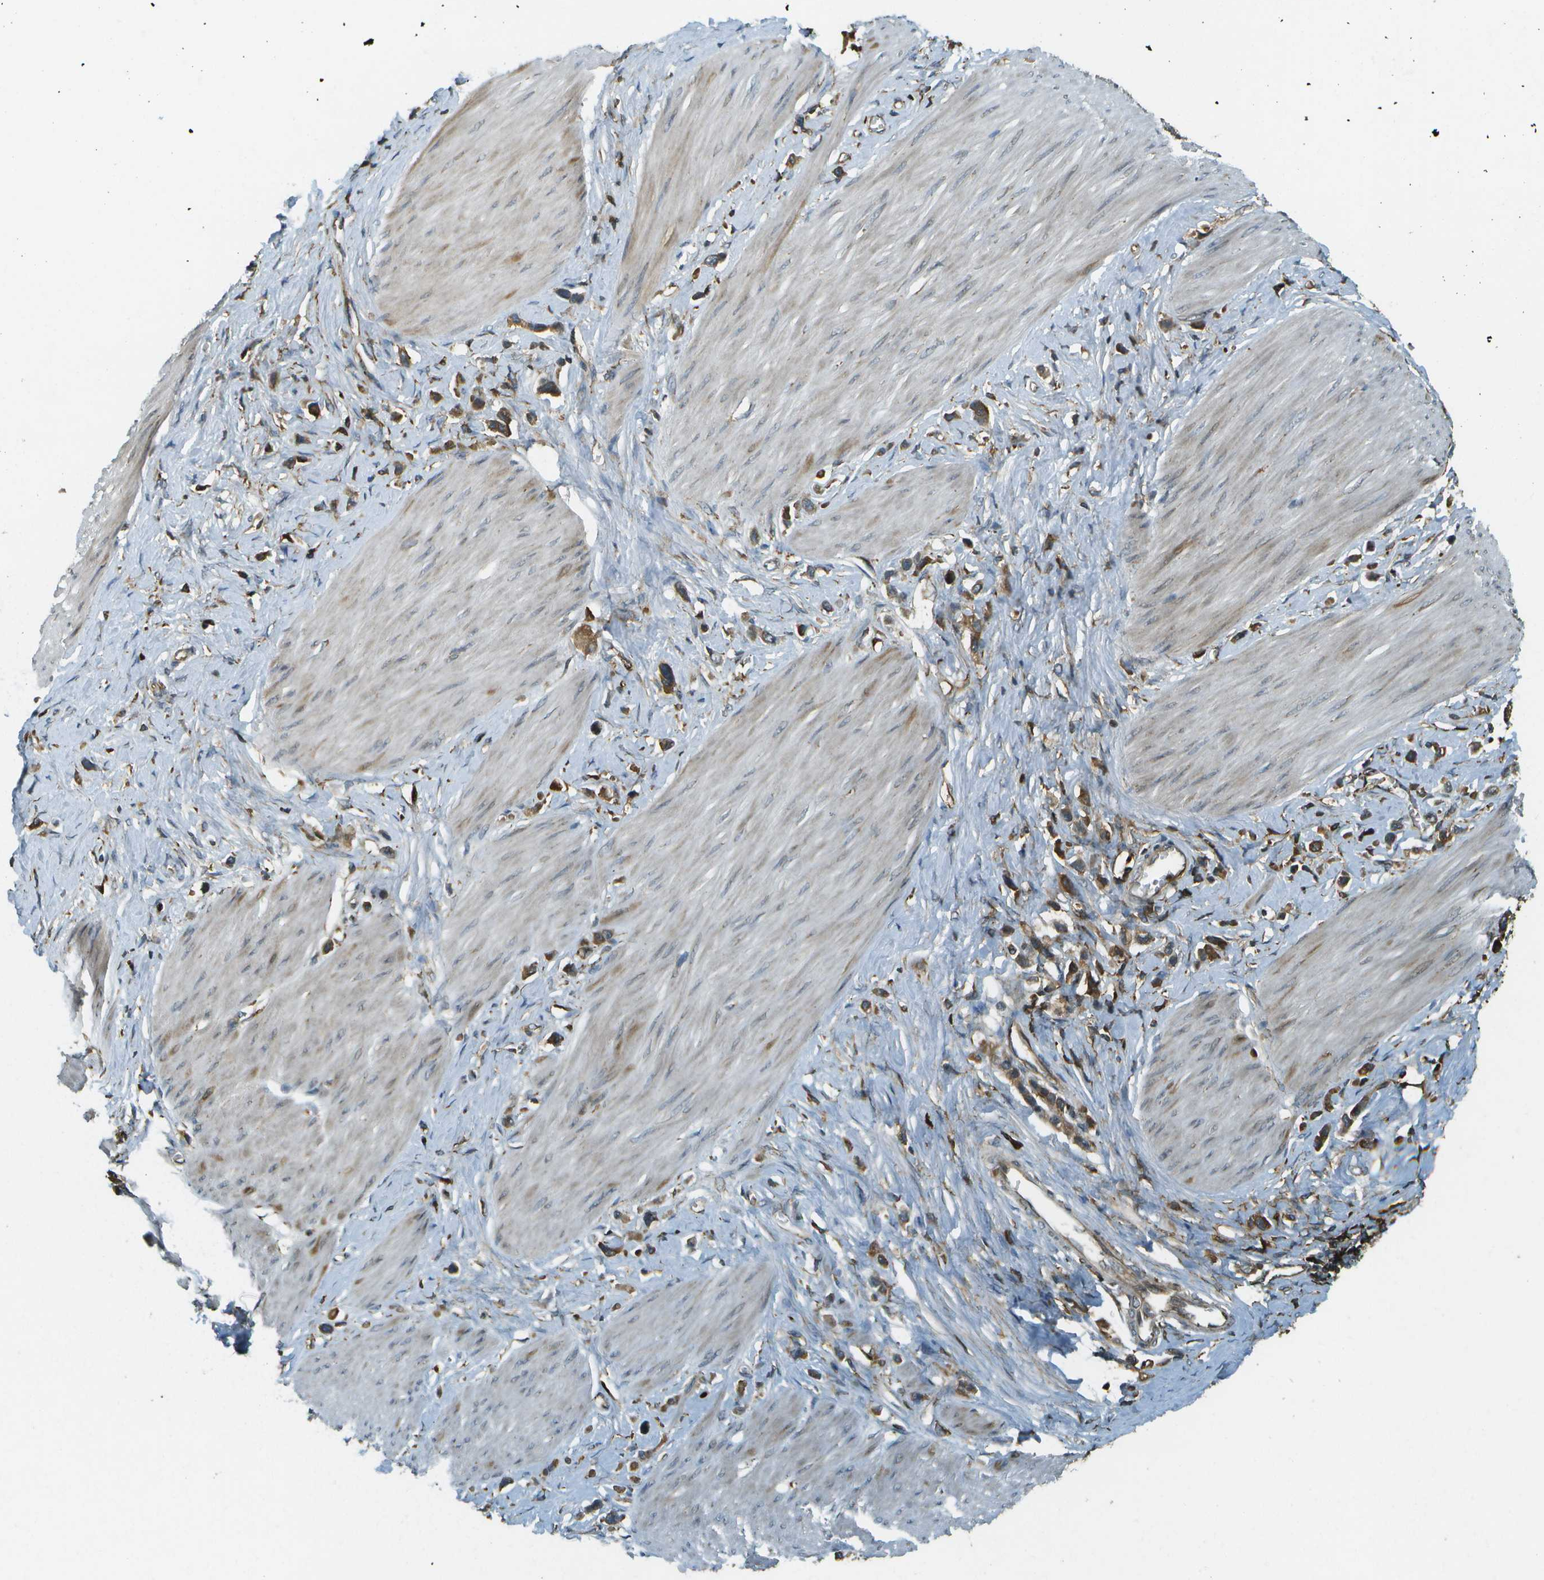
{"staining": {"intensity": "strong", "quantity": ">75%", "location": "cytoplasmic/membranous"}, "tissue": "stomach cancer", "cell_type": "Tumor cells", "image_type": "cancer", "snomed": [{"axis": "morphology", "description": "Adenocarcinoma, NOS"}, {"axis": "topography", "description": "Stomach"}], "caption": "Brown immunohistochemical staining in human adenocarcinoma (stomach) demonstrates strong cytoplasmic/membranous expression in approximately >75% of tumor cells.", "gene": "USP30", "patient": {"sex": "female", "age": 65}}